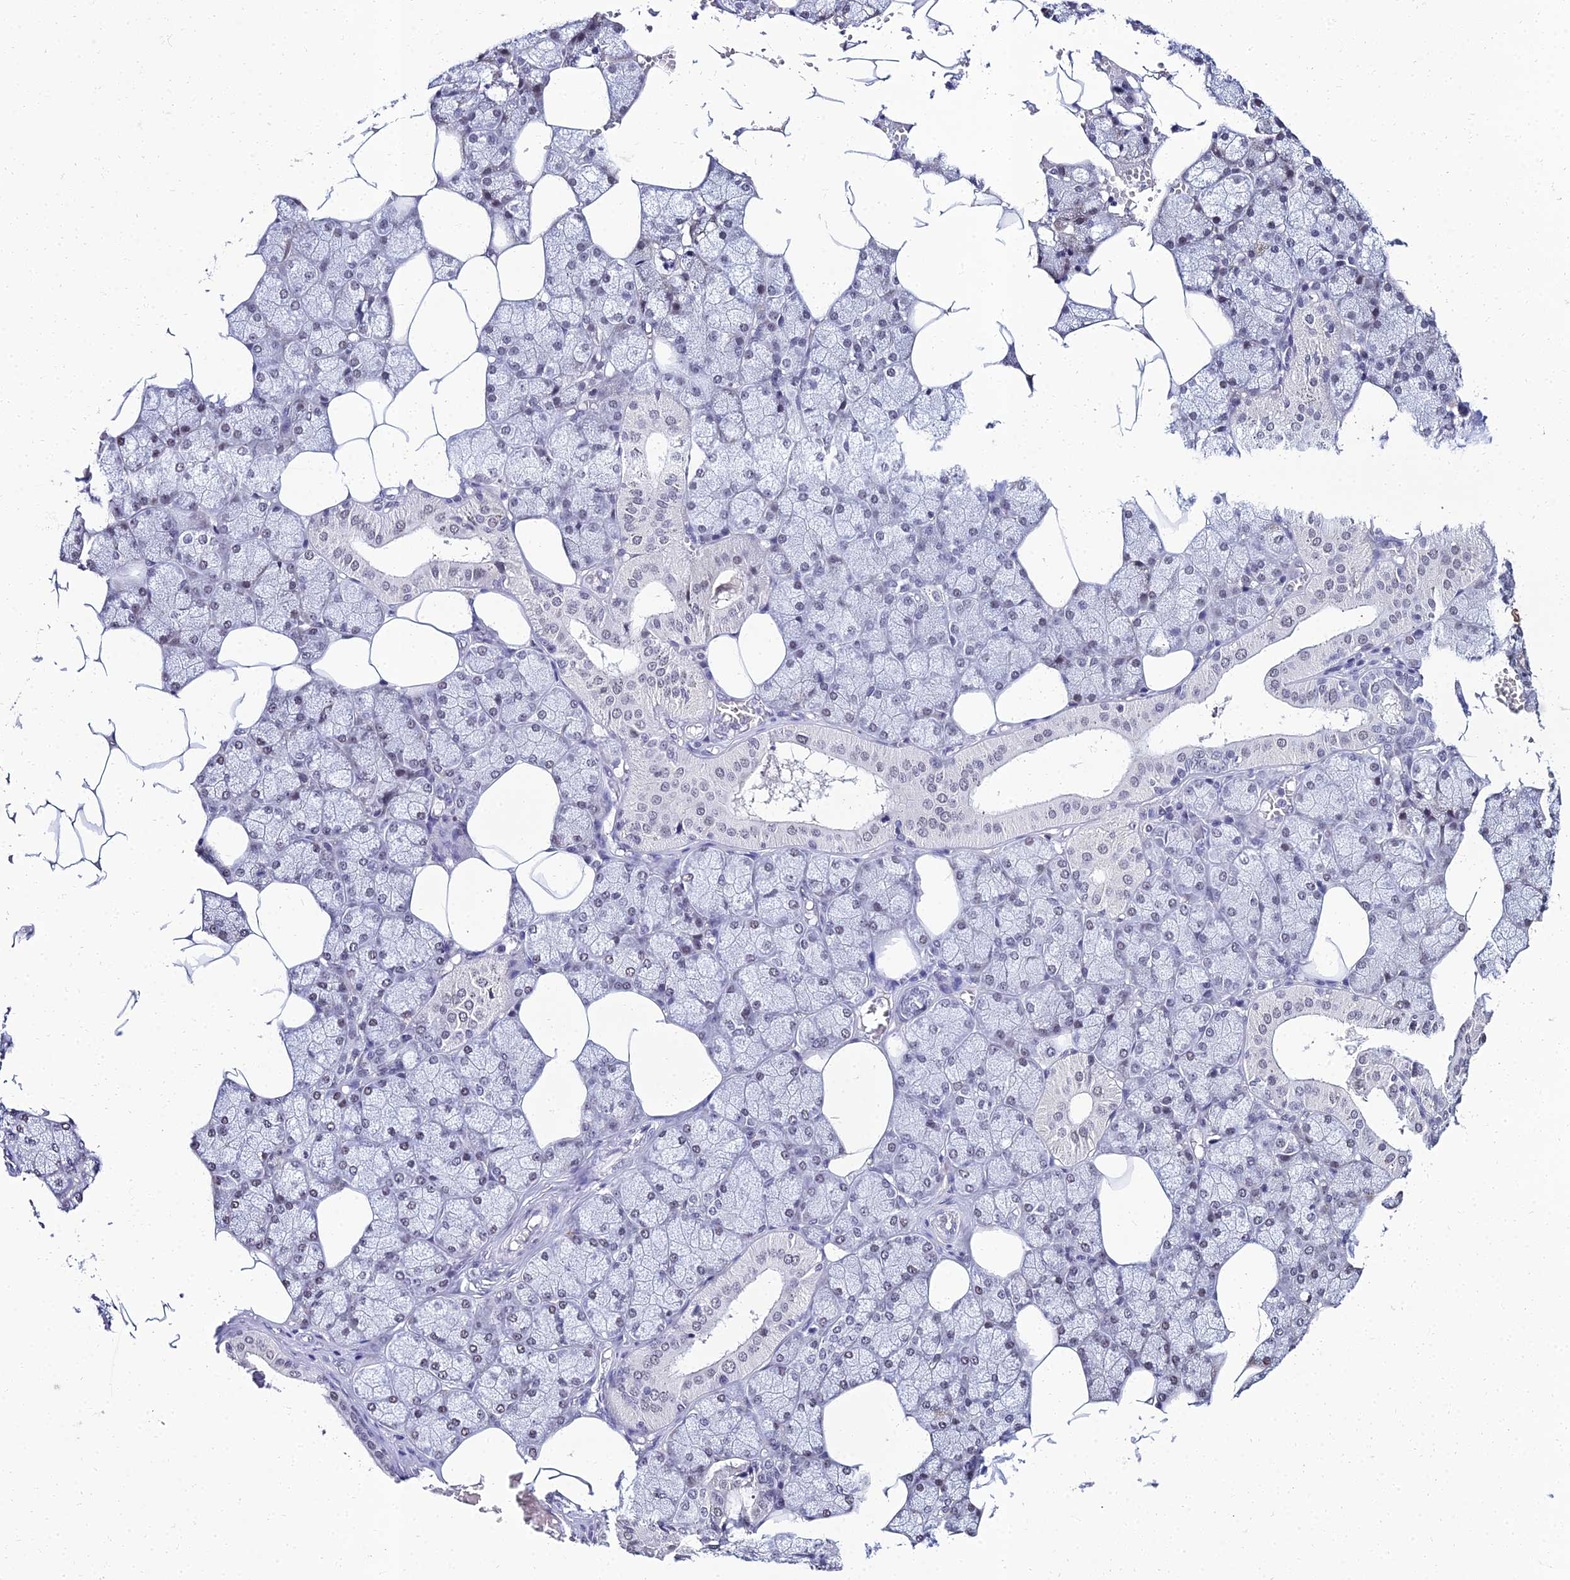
{"staining": {"intensity": "moderate", "quantity": "<25%", "location": "nuclear"}, "tissue": "salivary gland", "cell_type": "Glandular cells", "image_type": "normal", "snomed": [{"axis": "morphology", "description": "Normal tissue, NOS"}, {"axis": "topography", "description": "Salivary gland"}], "caption": "Protein staining of benign salivary gland reveals moderate nuclear staining in about <25% of glandular cells.", "gene": "PPP4R2", "patient": {"sex": "male", "age": 62}}